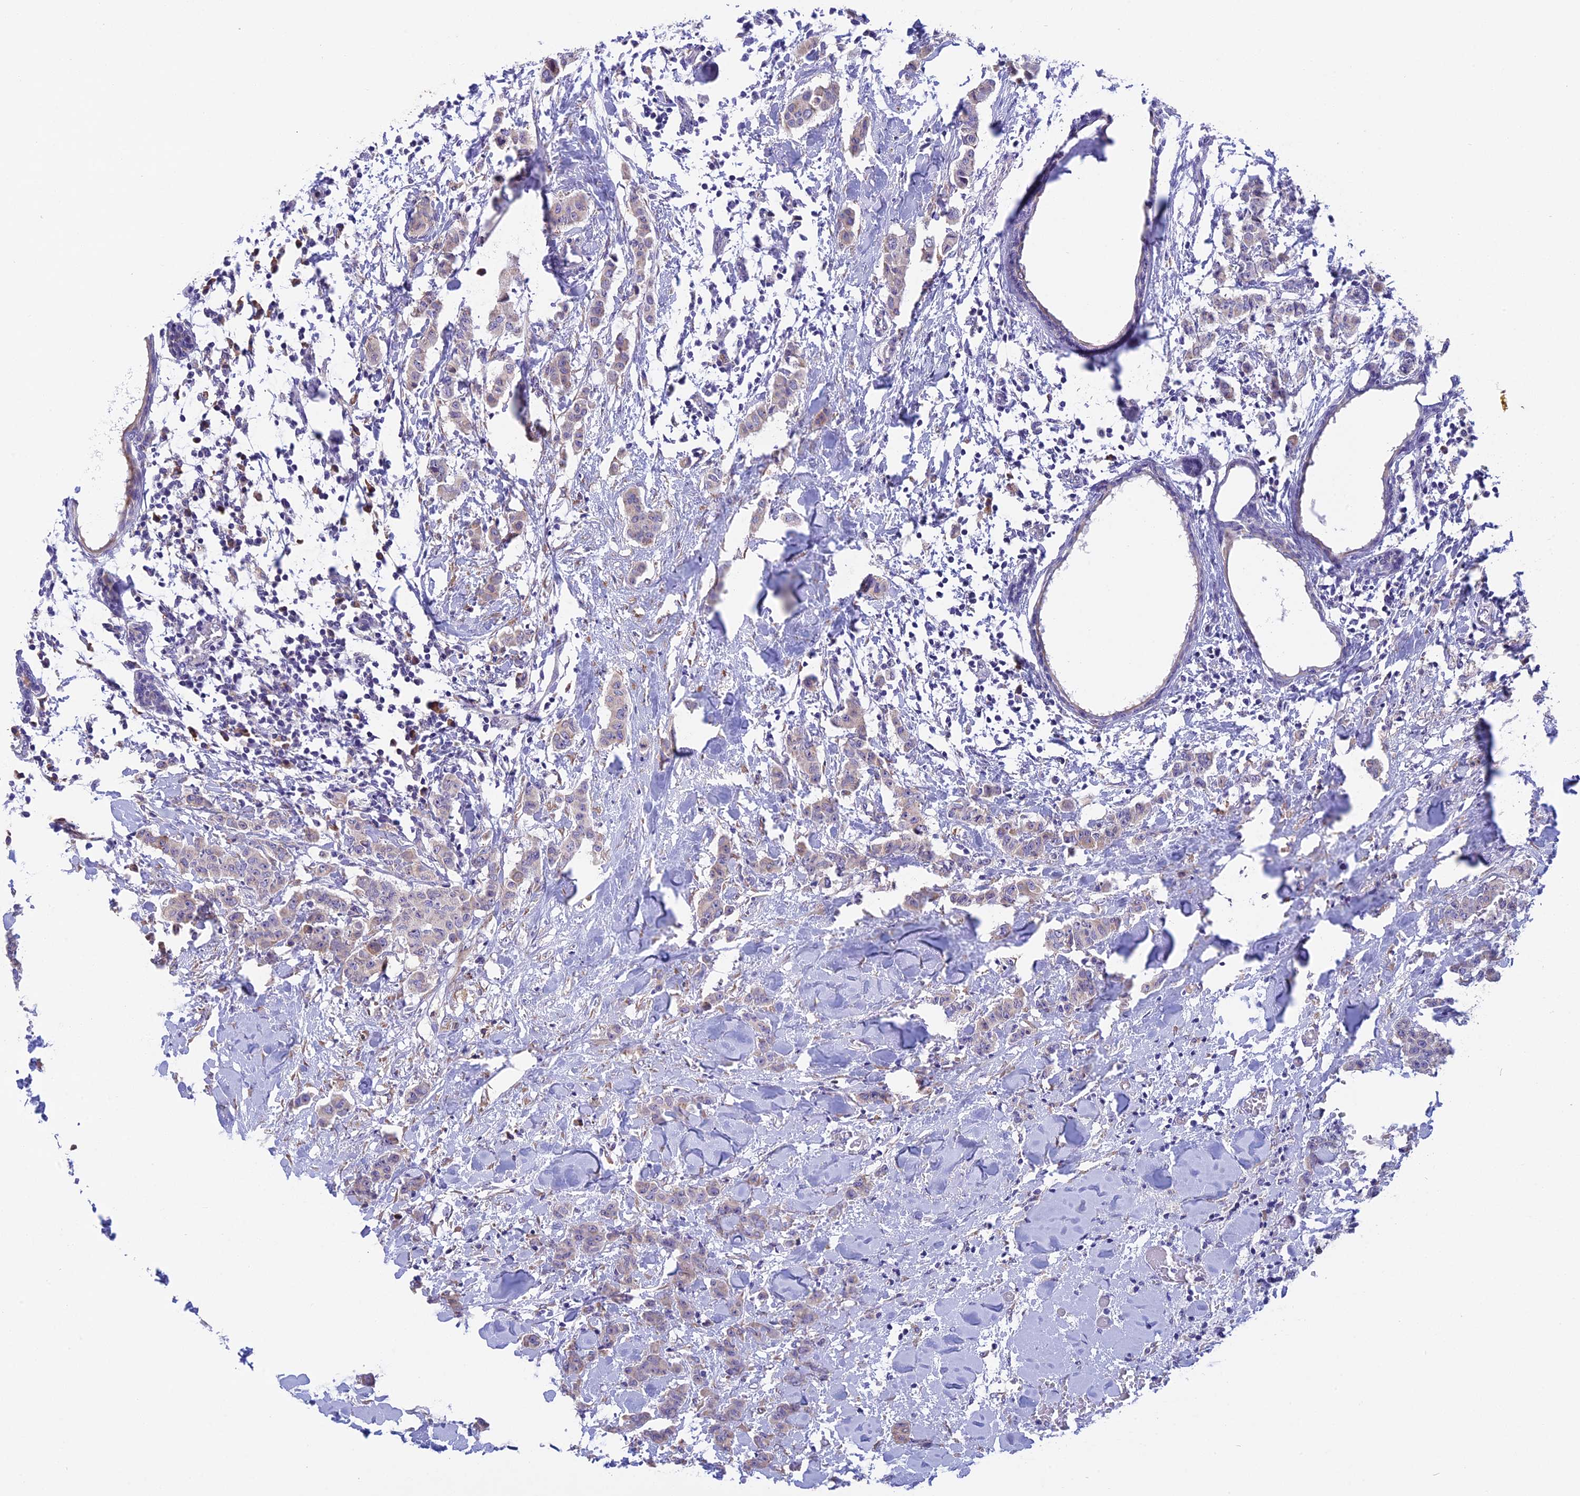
{"staining": {"intensity": "weak", "quantity": "<25%", "location": "cytoplasmic/membranous"}, "tissue": "breast cancer", "cell_type": "Tumor cells", "image_type": "cancer", "snomed": [{"axis": "morphology", "description": "Duct carcinoma"}, {"axis": "topography", "description": "Breast"}], "caption": "IHC micrograph of neoplastic tissue: breast cancer (infiltrating ductal carcinoma) stained with DAB (3,3'-diaminobenzidine) displays no significant protein positivity in tumor cells. Brightfield microscopy of immunohistochemistry stained with DAB (brown) and hematoxylin (blue), captured at high magnification.", "gene": "DMRTA2", "patient": {"sex": "female", "age": 40}}